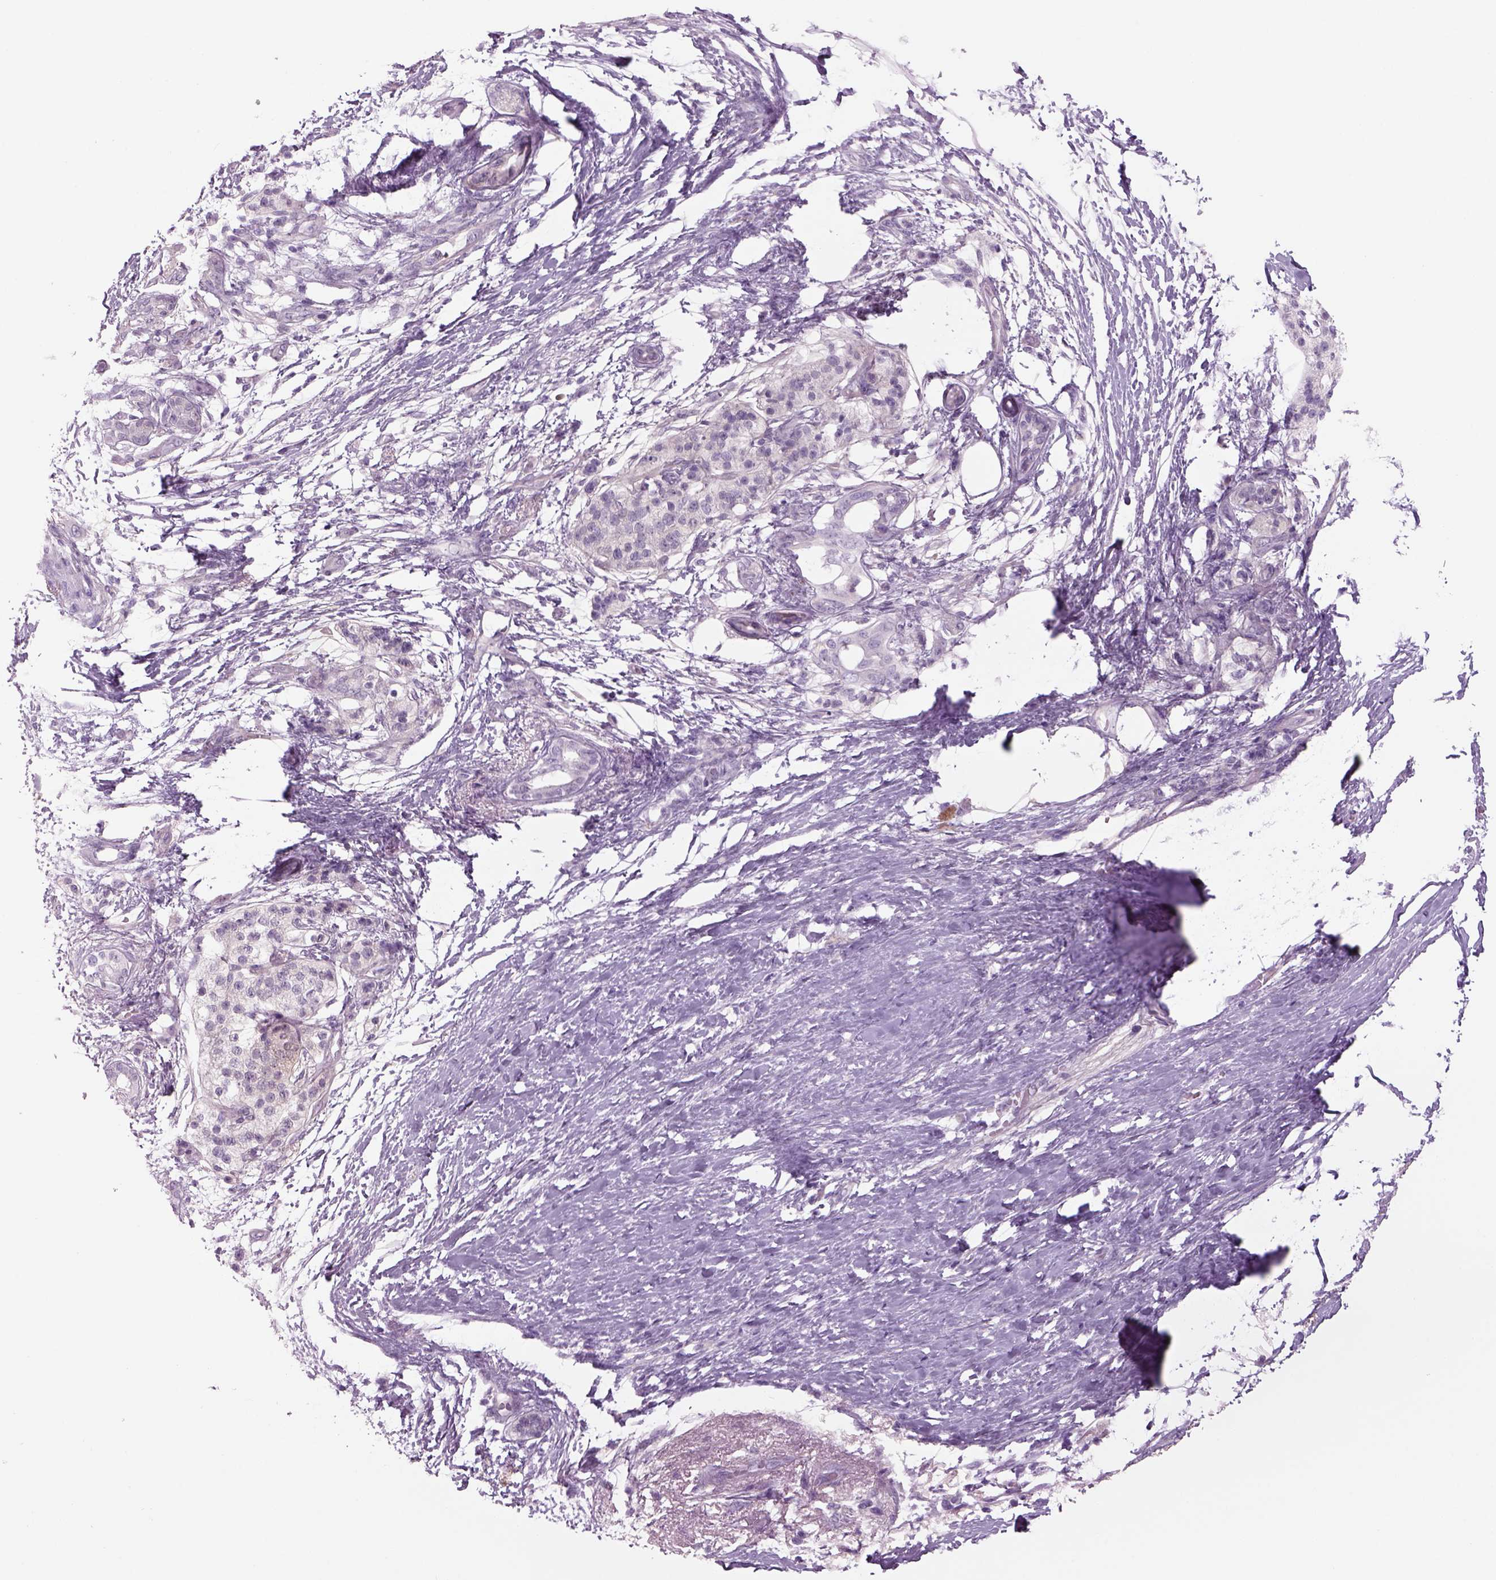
{"staining": {"intensity": "negative", "quantity": "none", "location": "none"}, "tissue": "pancreatic cancer", "cell_type": "Tumor cells", "image_type": "cancer", "snomed": [{"axis": "morphology", "description": "Adenocarcinoma, NOS"}, {"axis": "topography", "description": "Pancreas"}], "caption": "Immunohistochemistry of pancreatic adenocarcinoma exhibits no staining in tumor cells.", "gene": "MDH1B", "patient": {"sex": "female", "age": 72}}